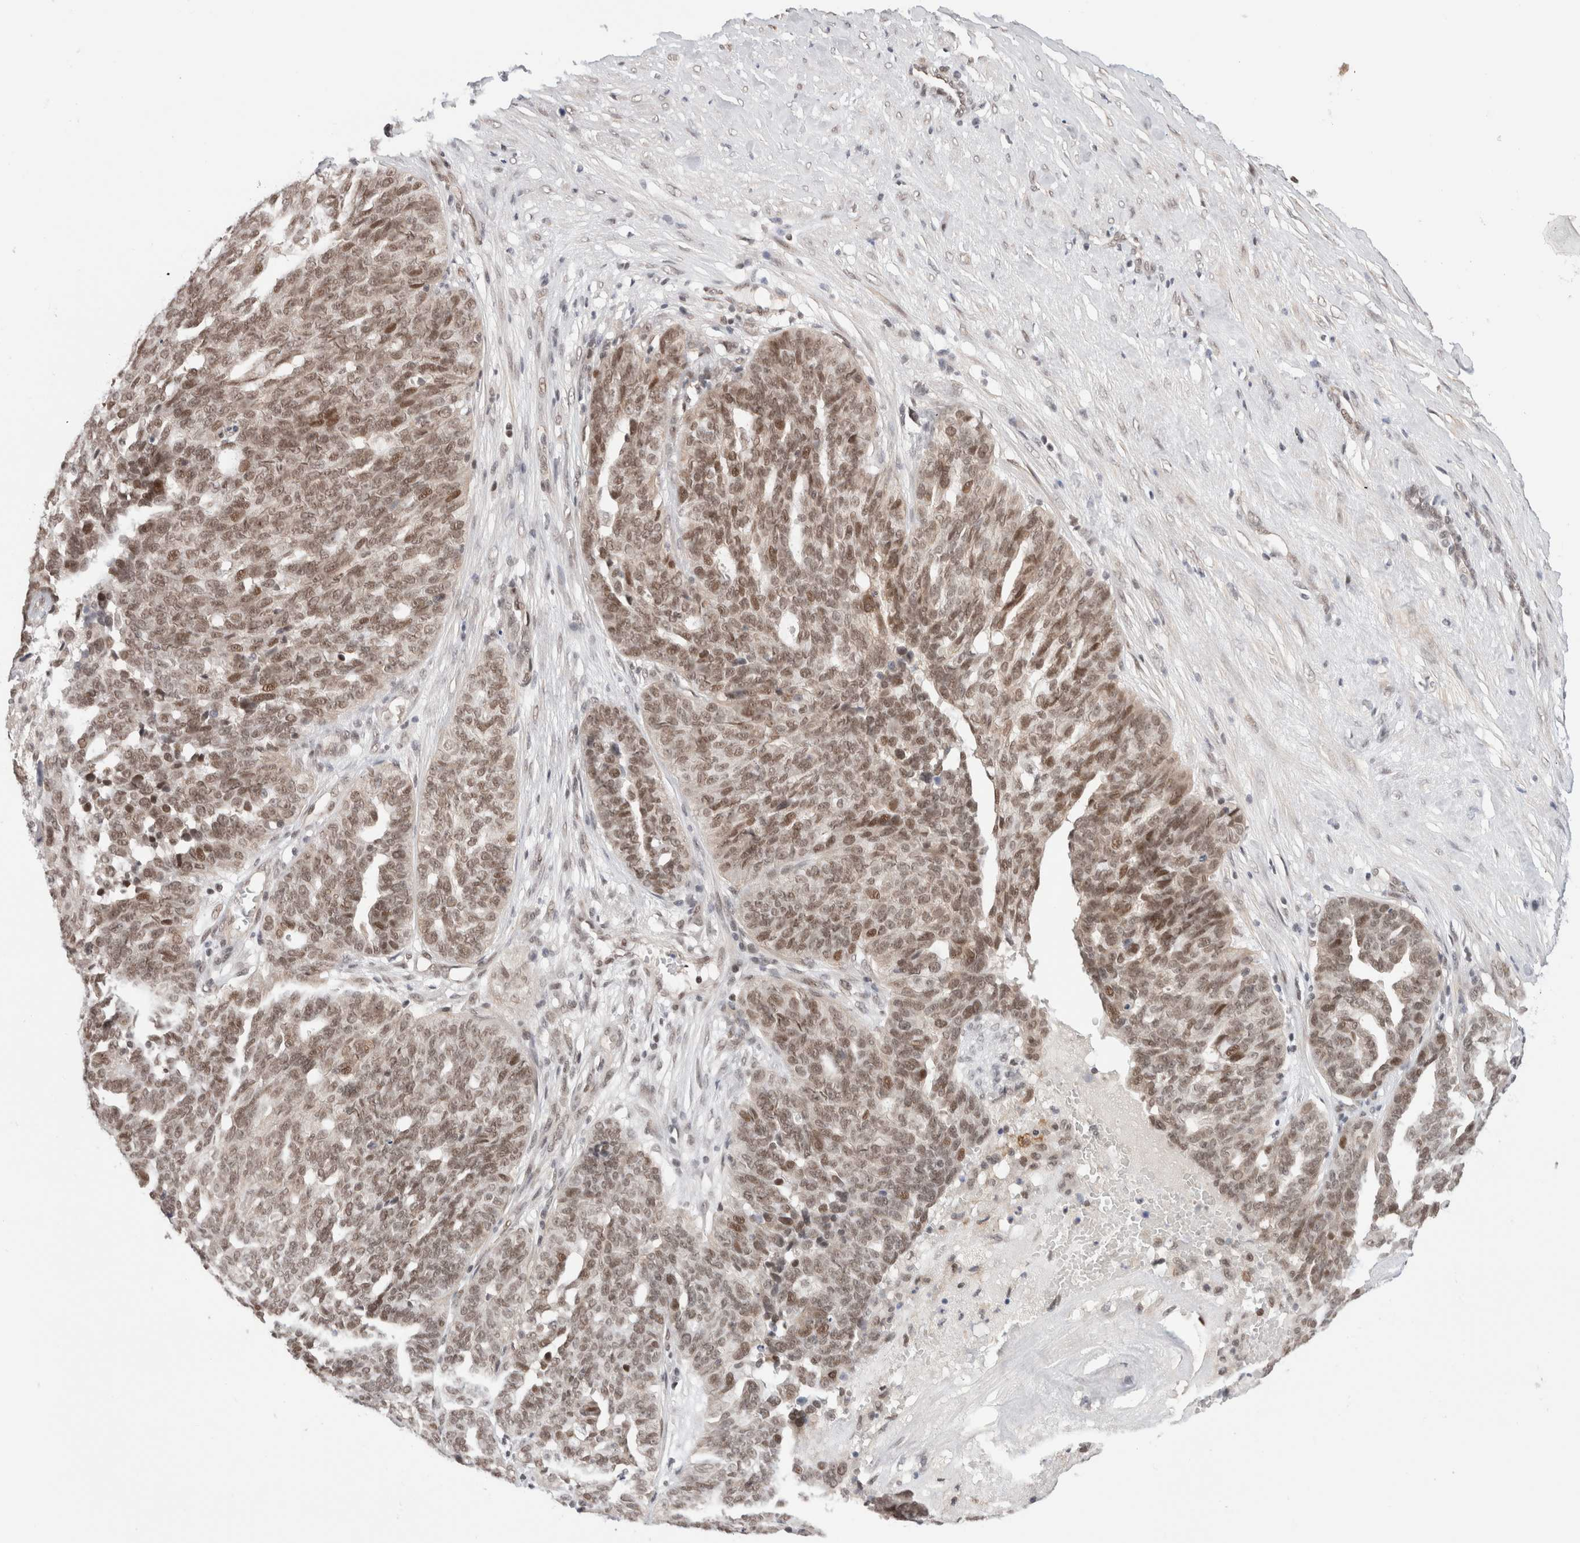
{"staining": {"intensity": "moderate", "quantity": ">75%", "location": "nuclear"}, "tissue": "ovarian cancer", "cell_type": "Tumor cells", "image_type": "cancer", "snomed": [{"axis": "morphology", "description": "Cystadenocarcinoma, serous, NOS"}, {"axis": "topography", "description": "Ovary"}], "caption": "Moderate nuclear protein positivity is identified in about >75% of tumor cells in ovarian cancer (serous cystadenocarcinoma).", "gene": "GATAD2A", "patient": {"sex": "female", "age": 59}}